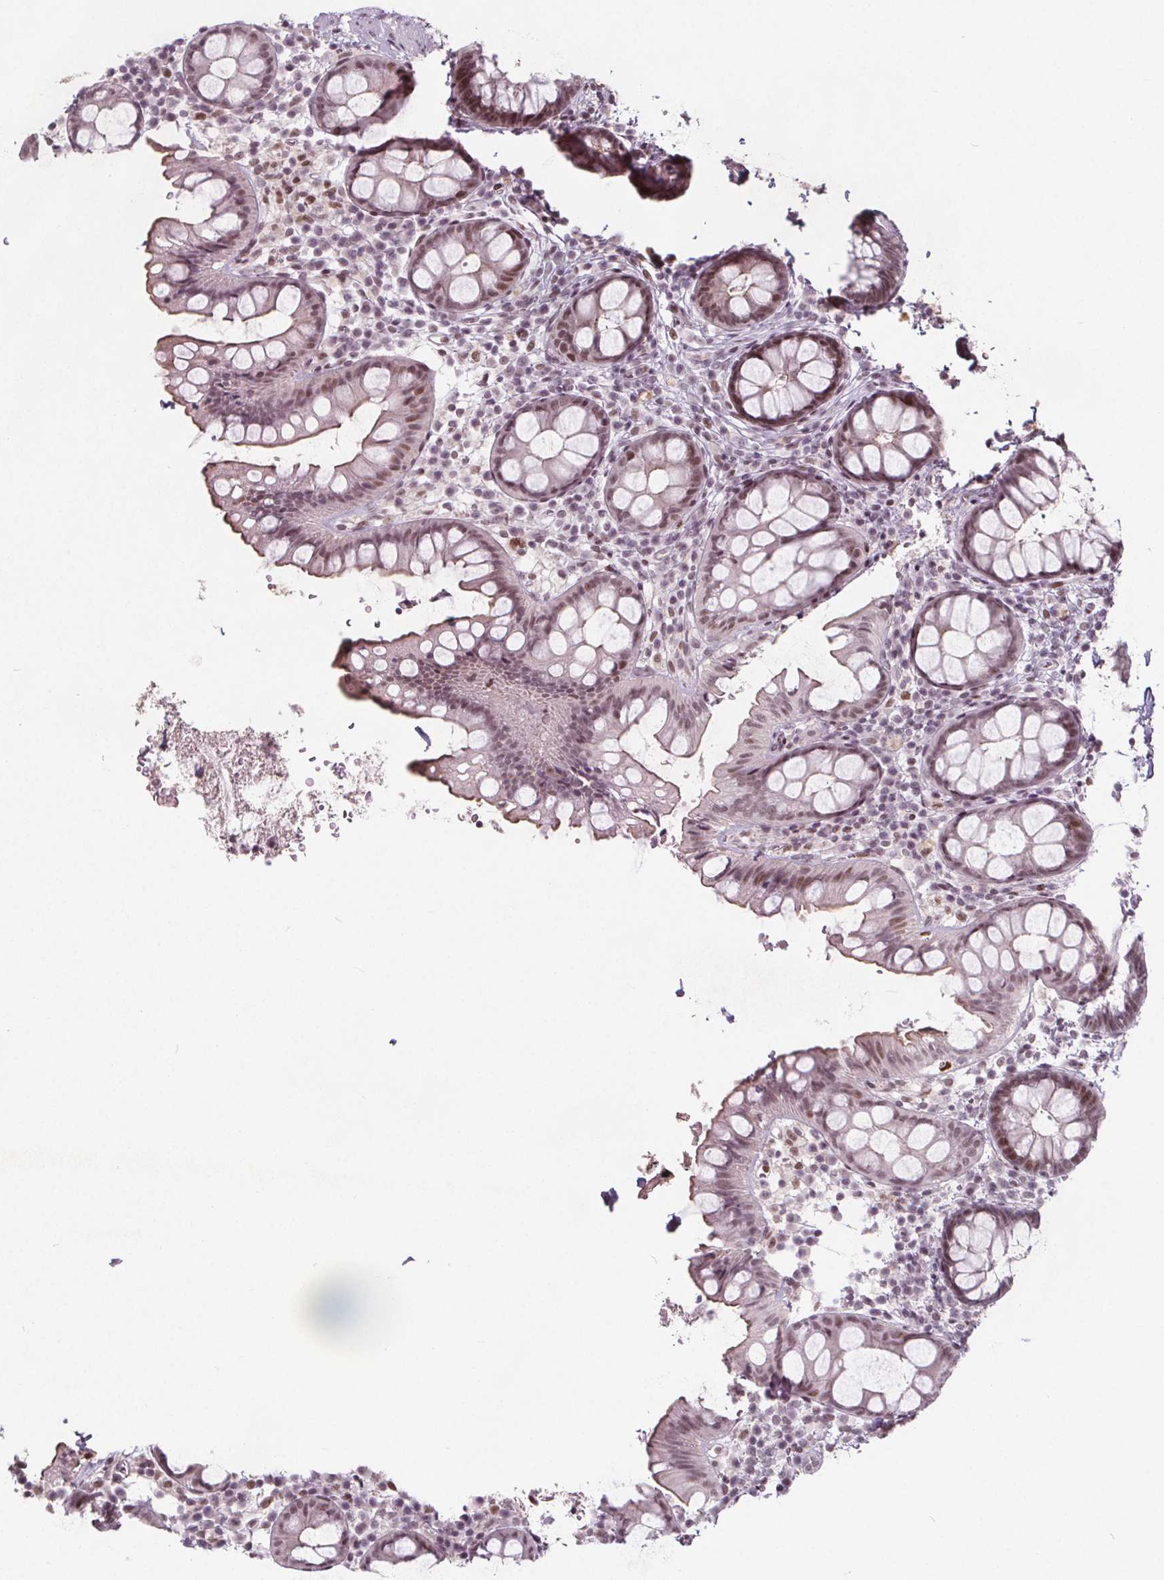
{"staining": {"intensity": "moderate", "quantity": "25%-75%", "location": "cytoplasmic/membranous,nuclear"}, "tissue": "rectum", "cell_type": "Glandular cells", "image_type": "normal", "snomed": [{"axis": "morphology", "description": "Normal tissue, NOS"}, {"axis": "topography", "description": "Rectum"}, {"axis": "topography", "description": "Peripheral nerve tissue"}], "caption": "A histopathology image of rectum stained for a protein displays moderate cytoplasmic/membranous,nuclear brown staining in glandular cells. The staining was performed using DAB to visualize the protein expression in brown, while the nuclei were stained in blue with hematoxylin (Magnification: 20x).", "gene": "TAF6L", "patient": {"sex": "female", "age": 69}}